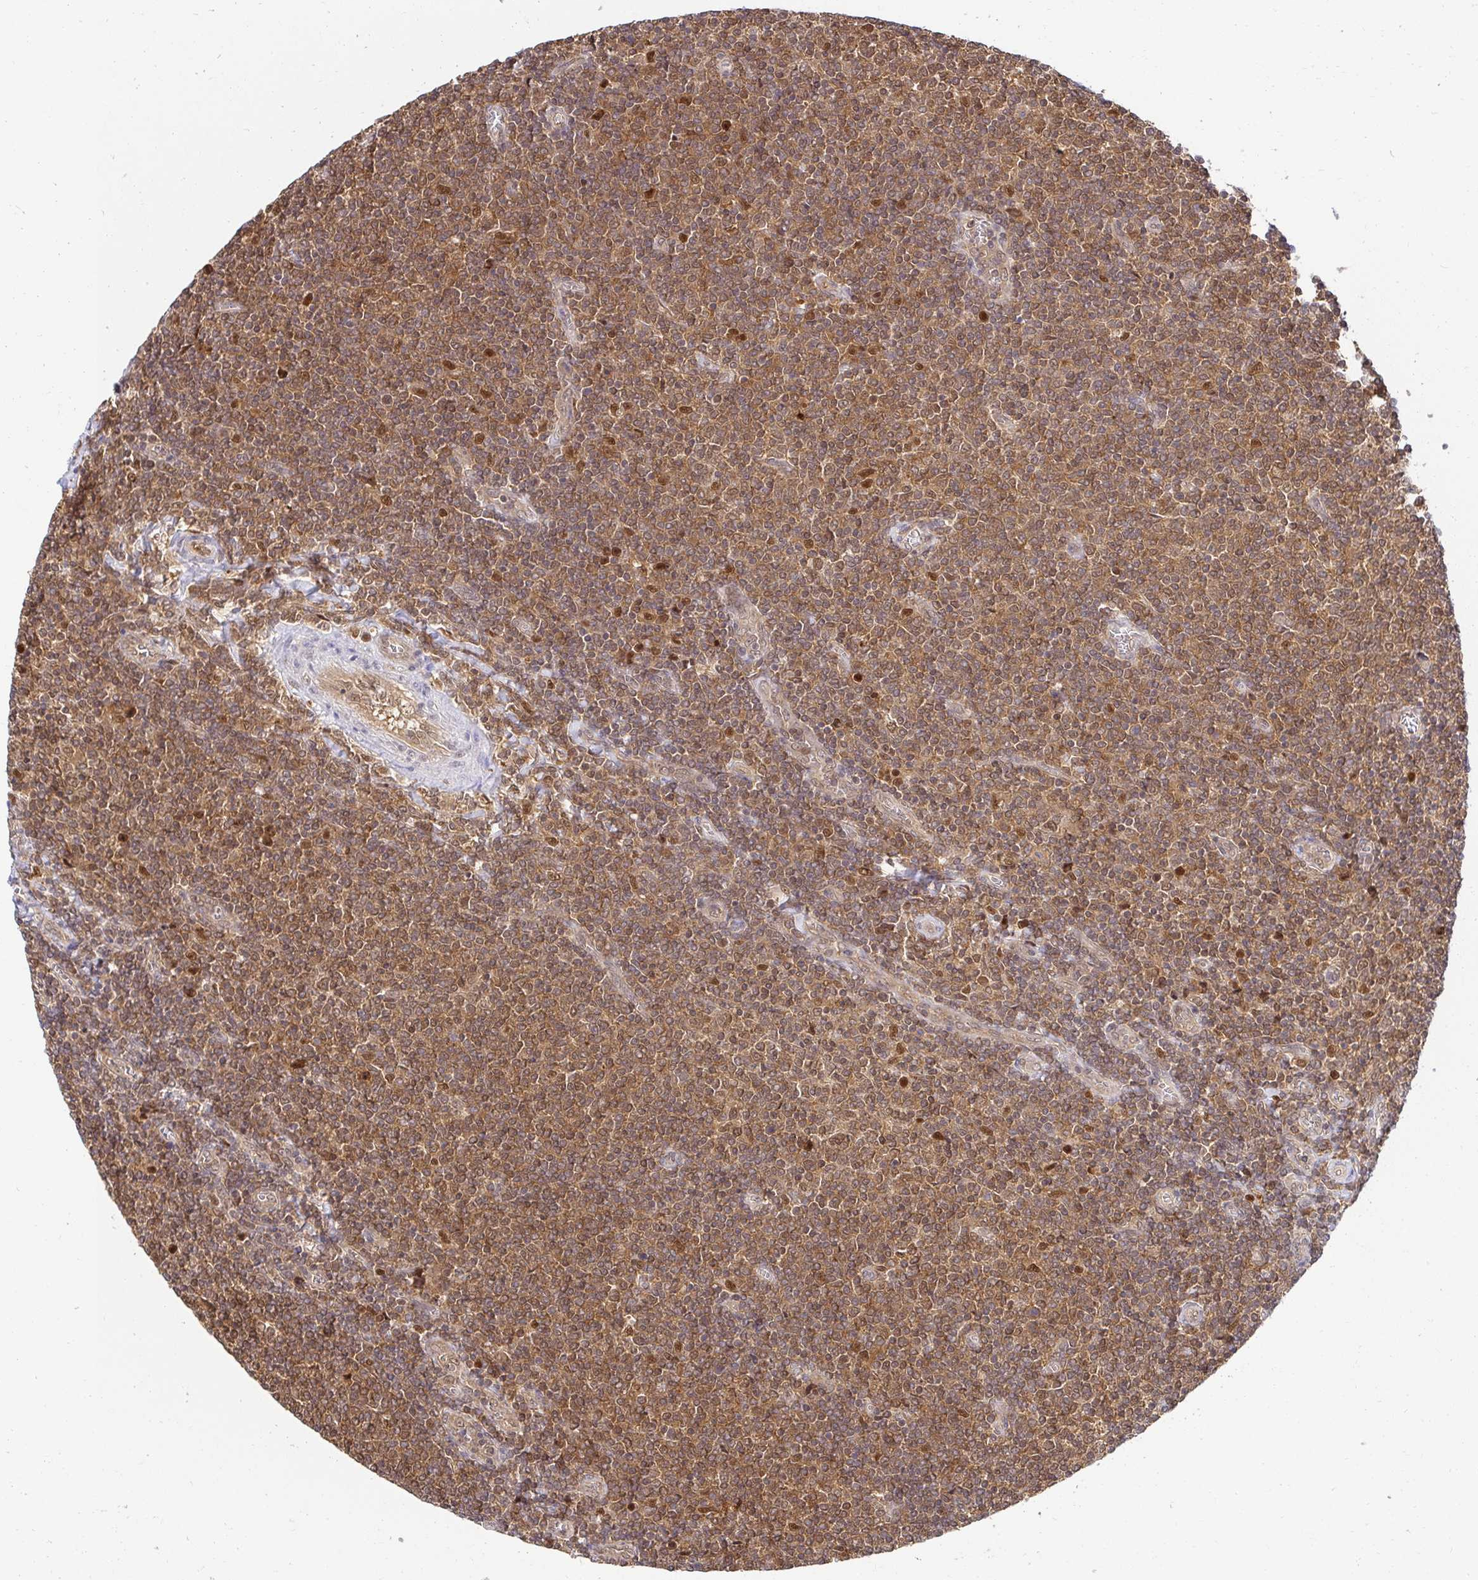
{"staining": {"intensity": "moderate", "quantity": ">75%", "location": "cytoplasmic/membranous,nuclear"}, "tissue": "lymphoma", "cell_type": "Tumor cells", "image_type": "cancer", "snomed": [{"axis": "morphology", "description": "Malignant lymphoma, non-Hodgkin's type, Low grade"}, {"axis": "topography", "description": "Lymph node"}], "caption": "Moderate cytoplasmic/membranous and nuclear expression is appreciated in about >75% of tumor cells in lymphoma.", "gene": "PSMA4", "patient": {"sex": "male", "age": 52}}